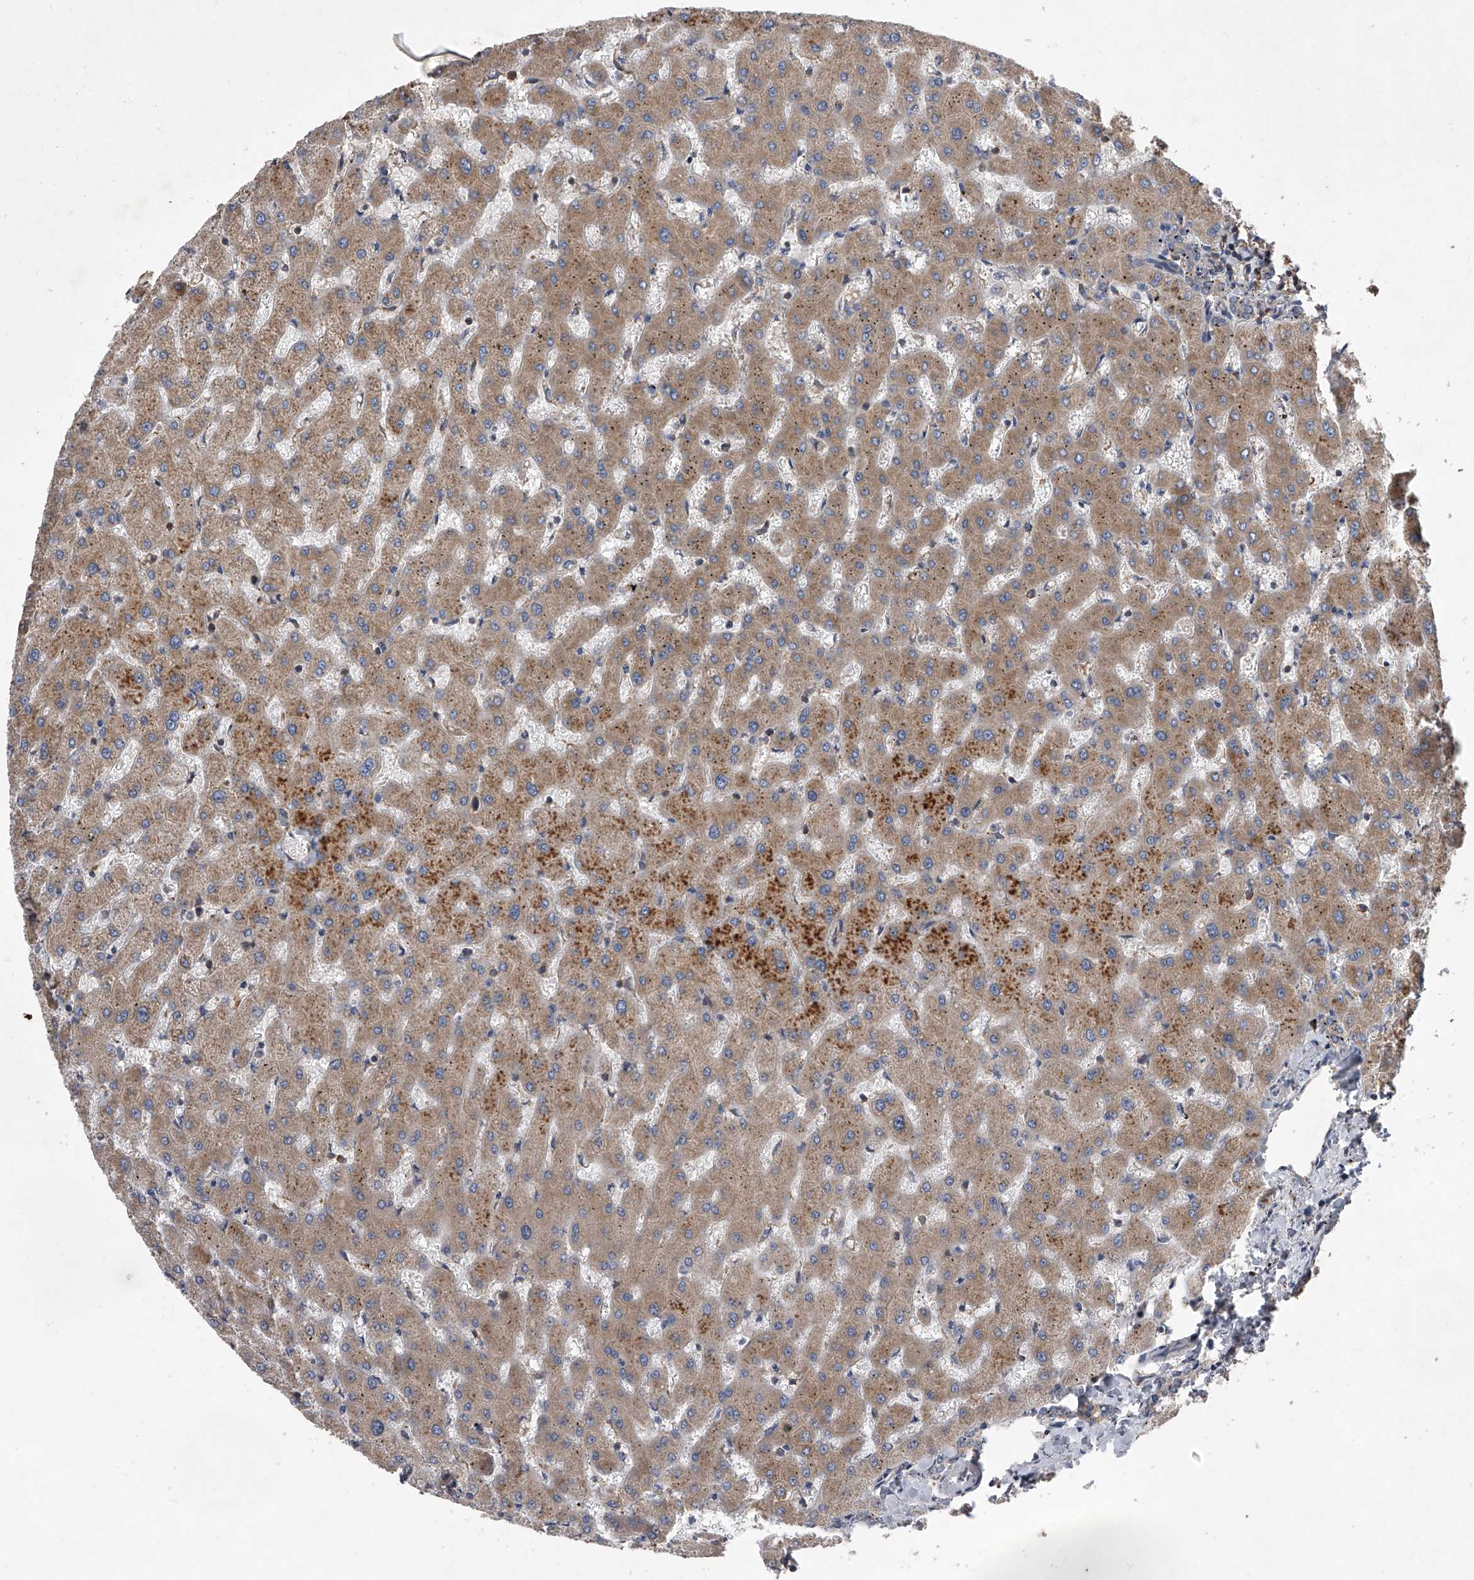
{"staining": {"intensity": "weak", "quantity": "25%-75%", "location": "cytoplasmic/membranous"}, "tissue": "liver", "cell_type": "Cholangiocytes", "image_type": "normal", "snomed": [{"axis": "morphology", "description": "Normal tissue, NOS"}, {"axis": "topography", "description": "Liver"}], "caption": "Immunohistochemical staining of unremarkable human liver shows weak cytoplasmic/membranous protein expression in about 25%-75% of cholangiocytes. The protein of interest is shown in brown color, while the nuclei are stained blue.", "gene": "EIF2S2", "patient": {"sex": "female", "age": 63}}